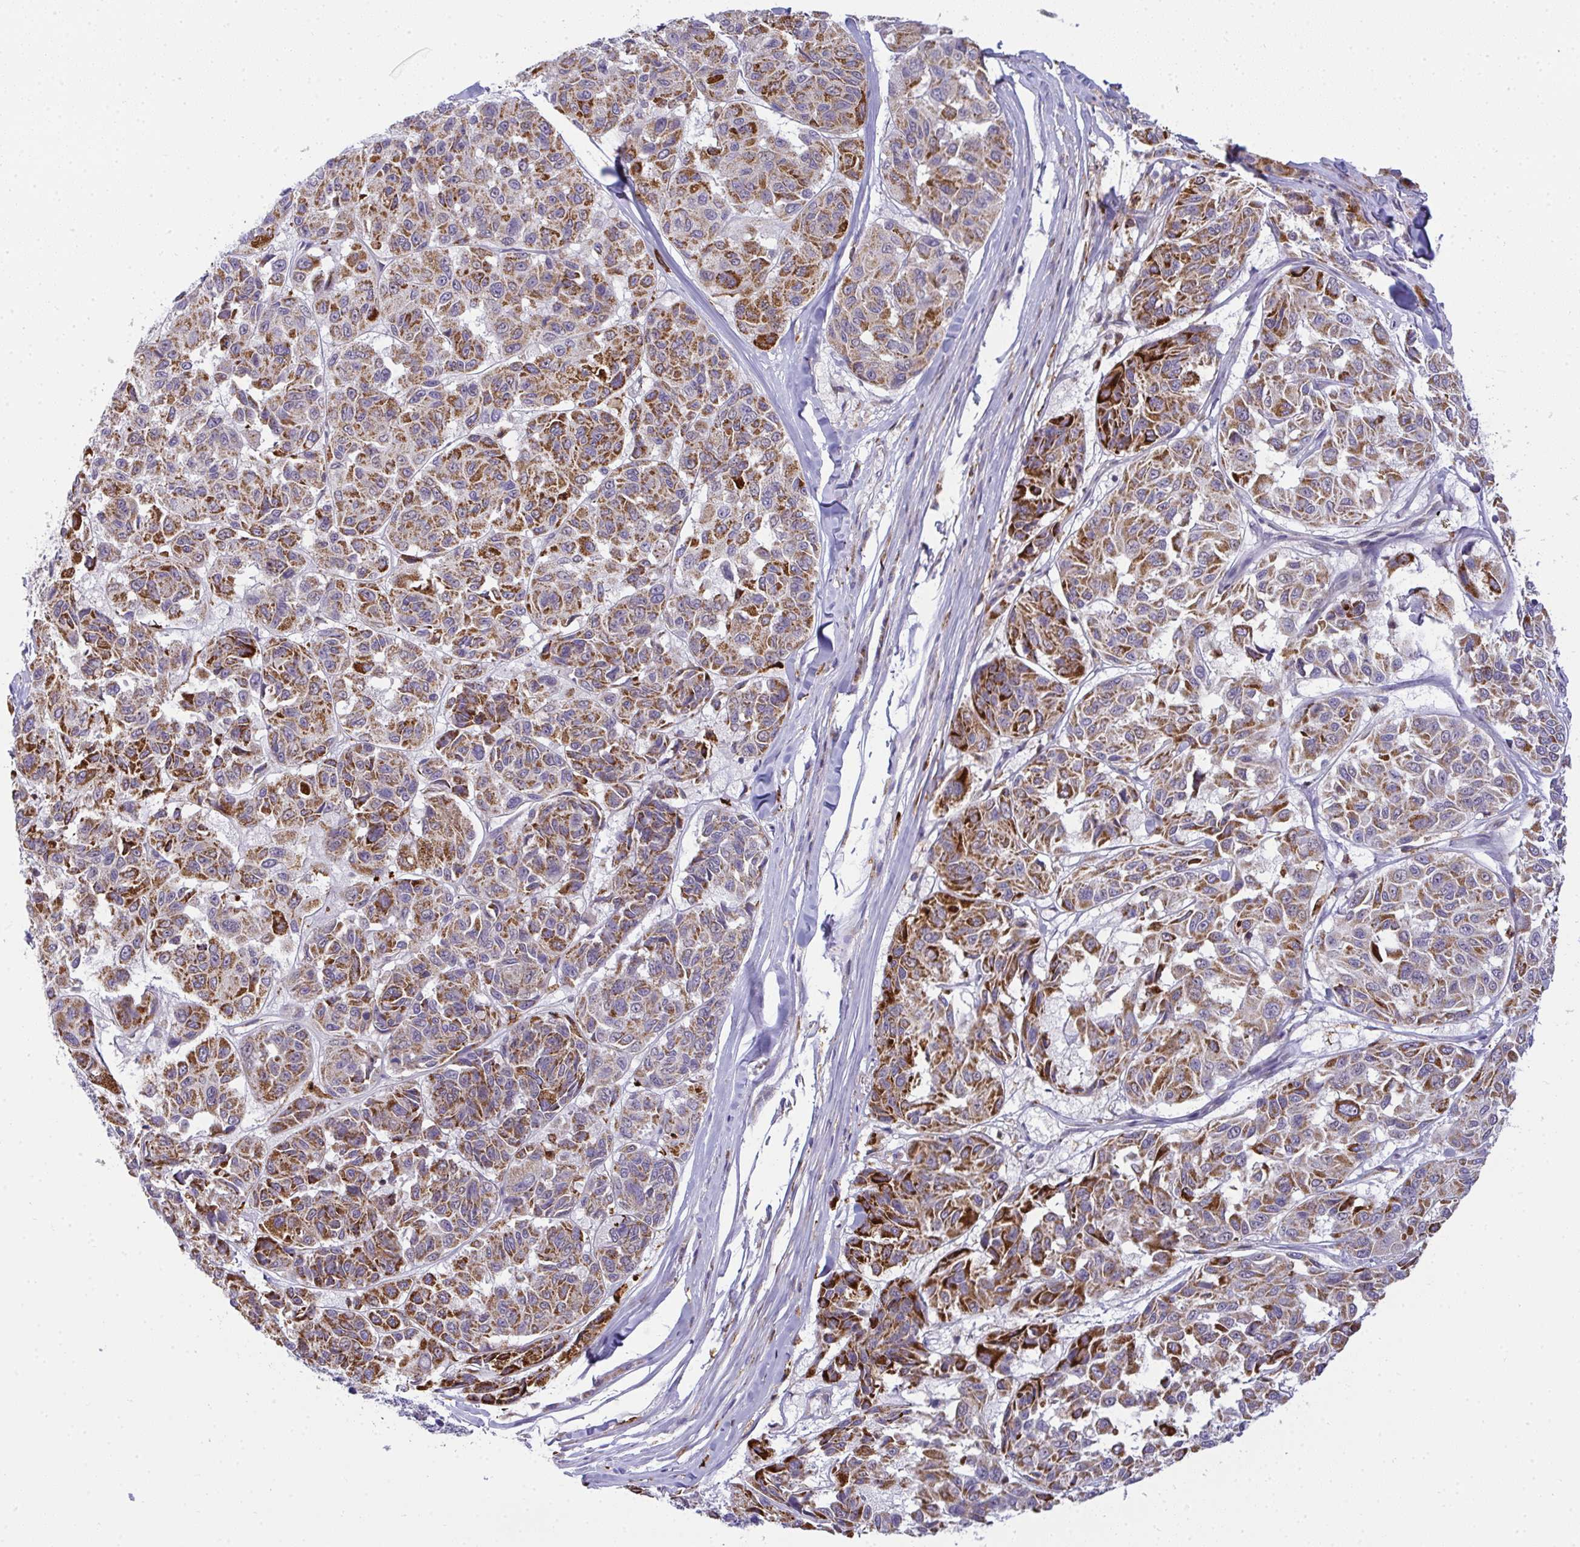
{"staining": {"intensity": "strong", "quantity": ">75%", "location": "cytoplasmic/membranous"}, "tissue": "melanoma", "cell_type": "Tumor cells", "image_type": "cancer", "snomed": [{"axis": "morphology", "description": "Malignant melanoma, NOS"}, {"axis": "topography", "description": "Skin"}], "caption": "Immunohistochemical staining of human melanoma reveals strong cytoplasmic/membranous protein positivity in about >75% of tumor cells.", "gene": "SRRM4", "patient": {"sex": "female", "age": 66}}